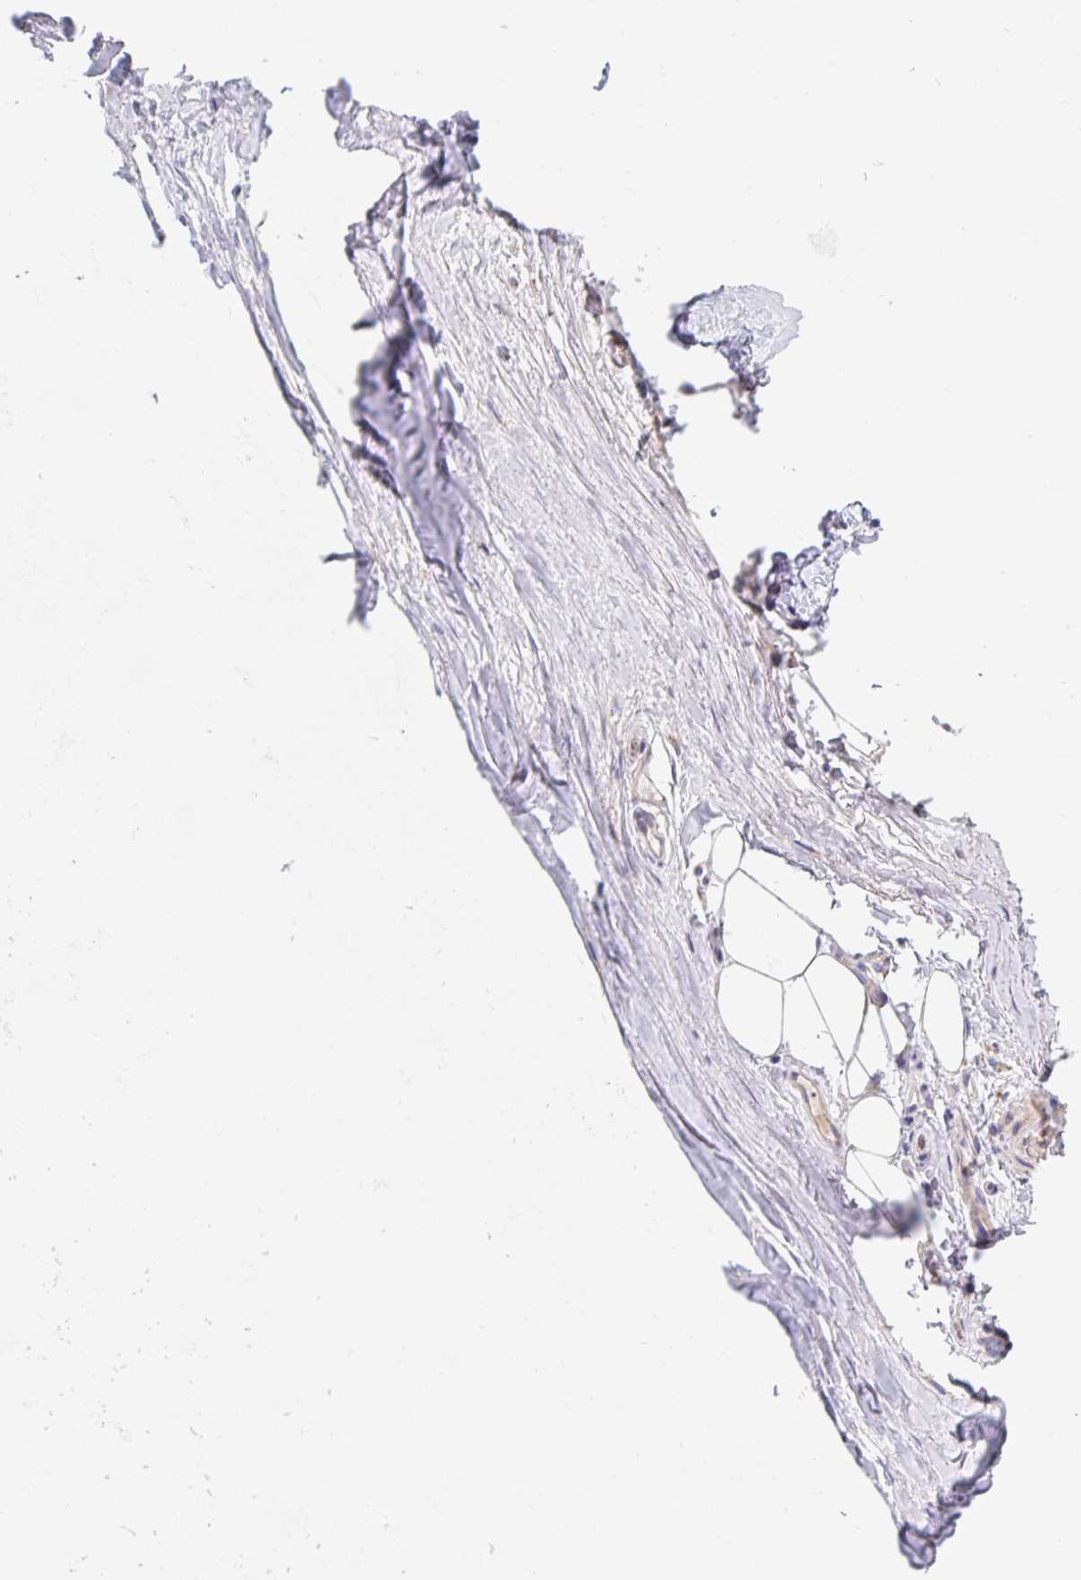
{"staining": {"intensity": "negative", "quantity": "none", "location": "none"}, "tissue": "adipose tissue", "cell_type": "Adipocytes", "image_type": "normal", "snomed": [{"axis": "morphology", "description": "Normal tissue, NOS"}, {"axis": "topography", "description": "Lymph node"}, {"axis": "topography", "description": "Cartilage tissue"}, {"axis": "topography", "description": "Nasopharynx"}], "caption": "The photomicrograph reveals no significant positivity in adipocytes of adipose tissue. (DAB (3,3'-diaminobenzidine) IHC with hematoxylin counter stain).", "gene": "NTN1", "patient": {"sex": "male", "age": 63}}